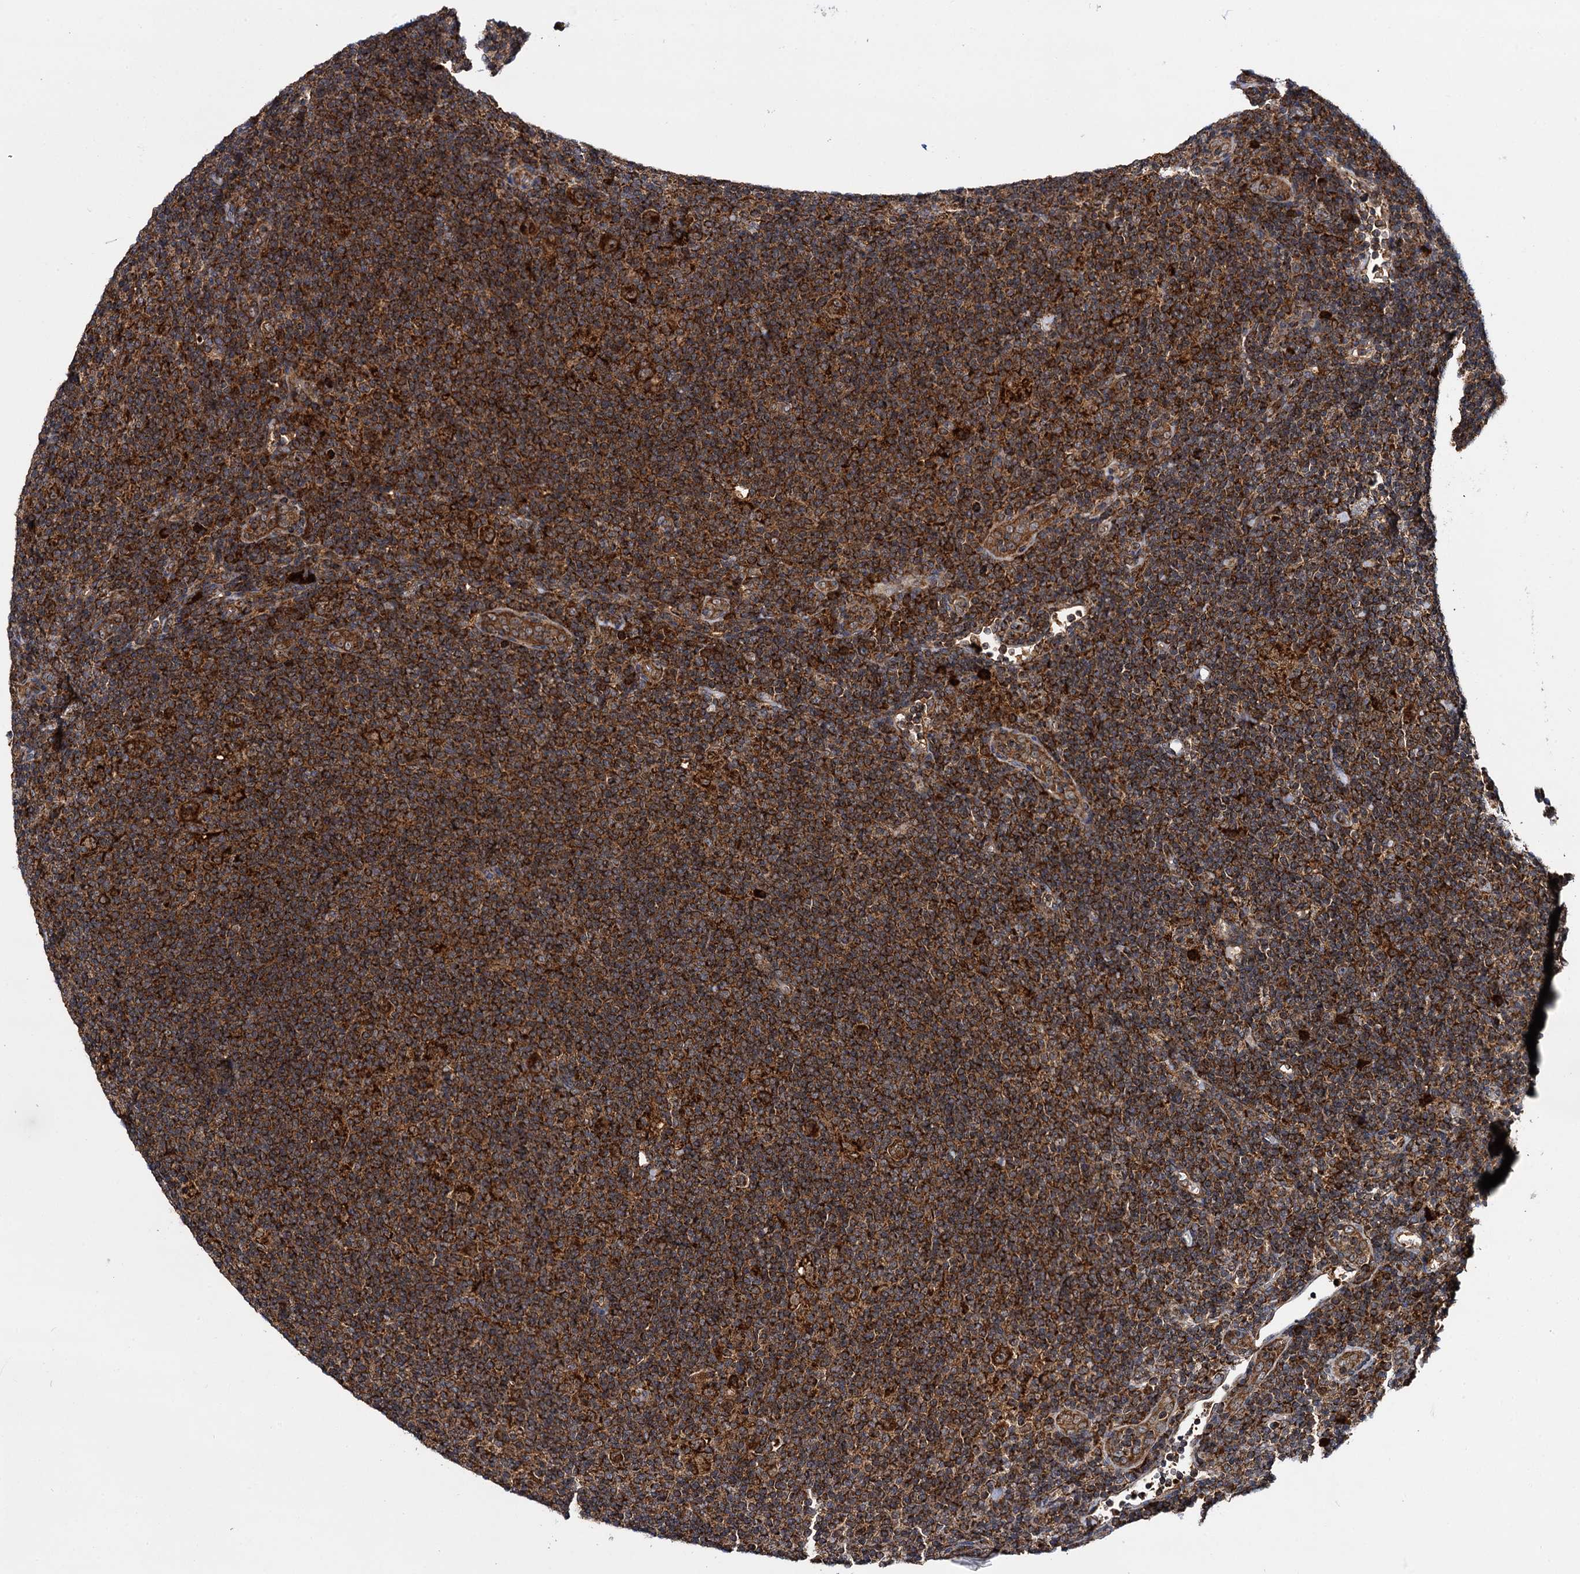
{"staining": {"intensity": "strong", "quantity": ">75%", "location": "cytoplasmic/membranous"}, "tissue": "lymphoma", "cell_type": "Tumor cells", "image_type": "cancer", "snomed": [{"axis": "morphology", "description": "Hodgkin's disease, NOS"}, {"axis": "topography", "description": "Lymph node"}], "caption": "Immunohistochemistry of Hodgkin's disease reveals high levels of strong cytoplasmic/membranous positivity in approximately >75% of tumor cells.", "gene": "UFM1", "patient": {"sex": "female", "age": 57}}